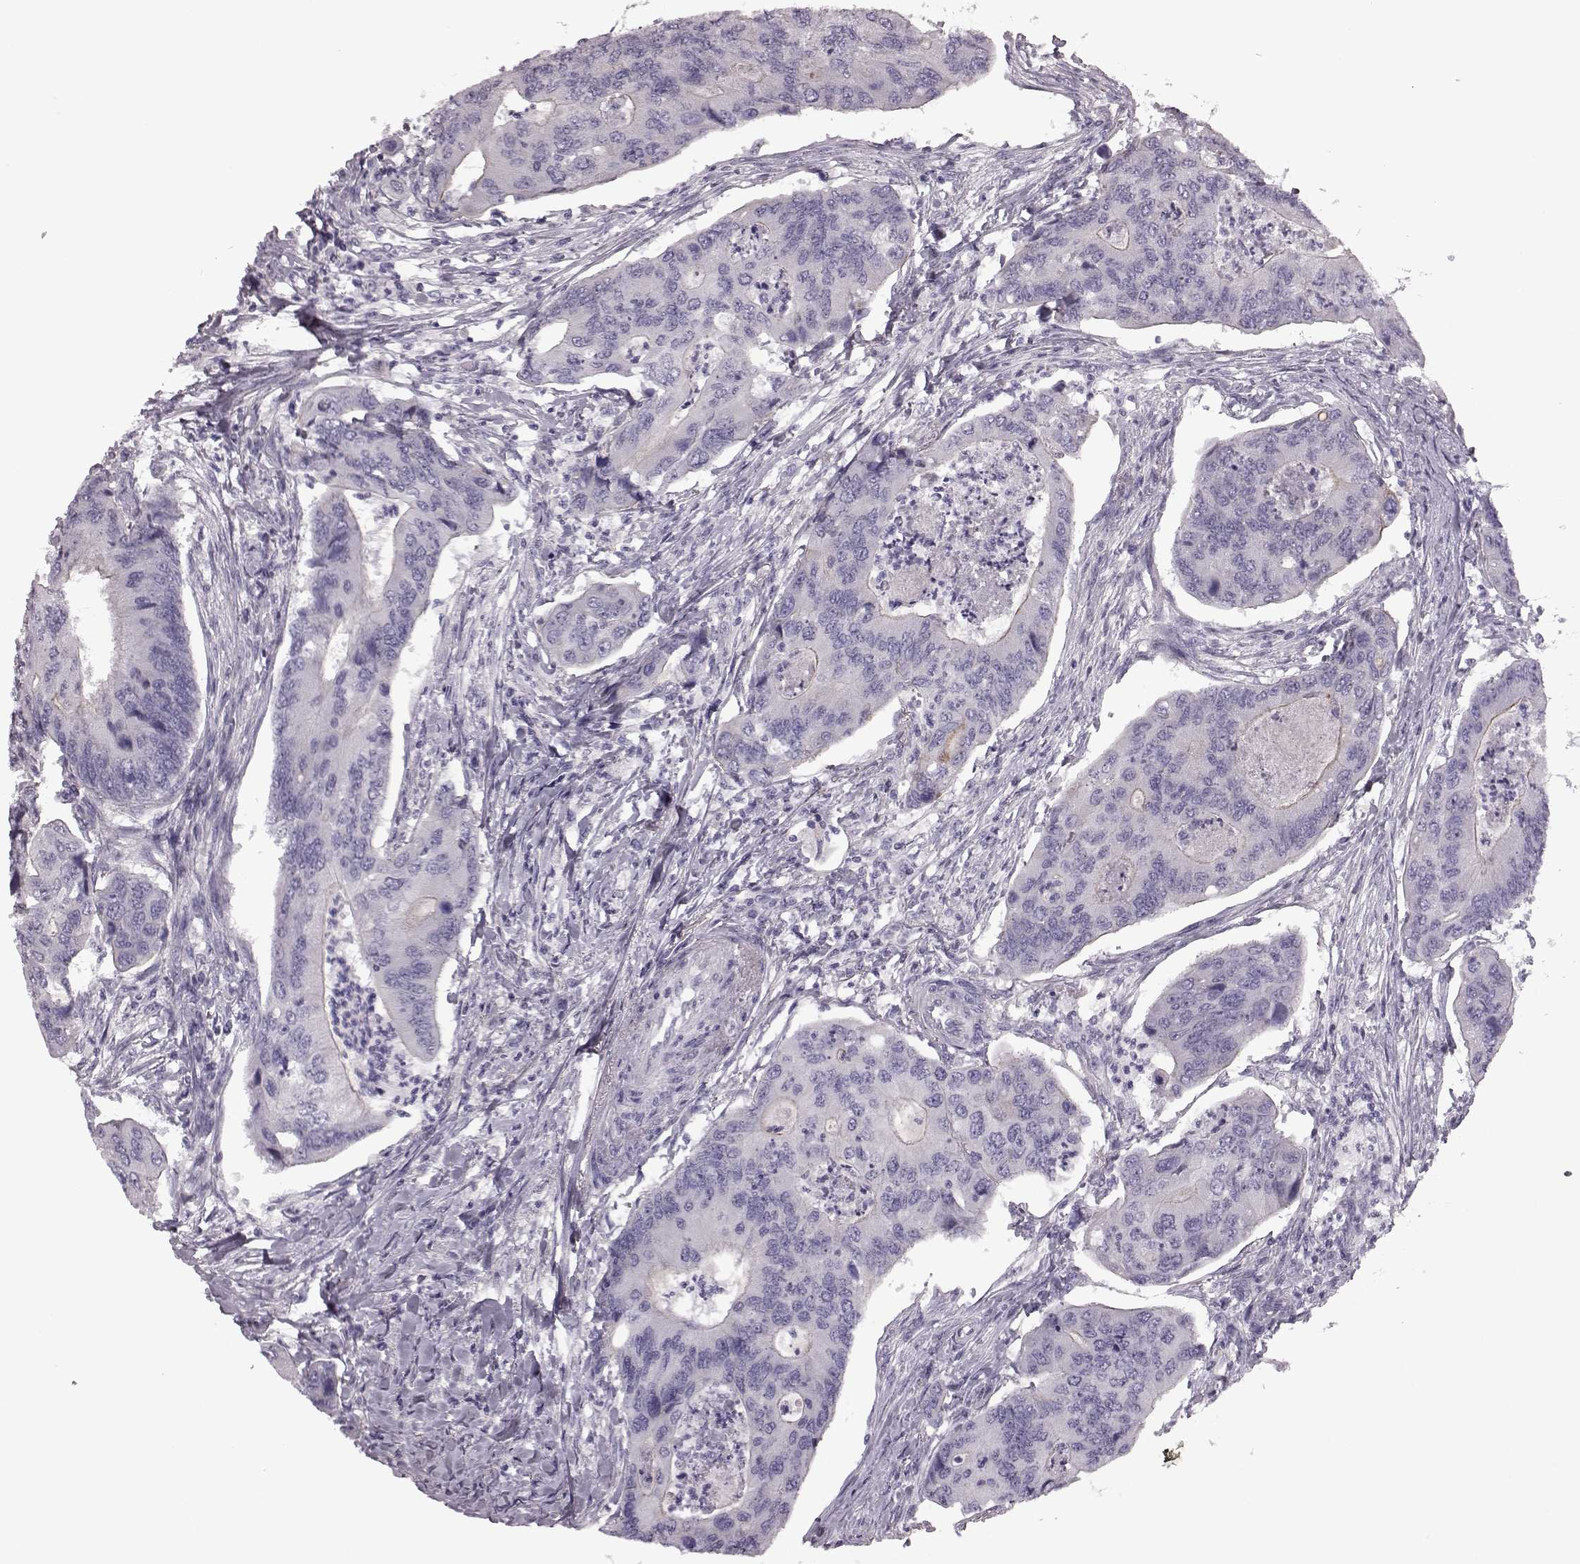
{"staining": {"intensity": "negative", "quantity": "none", "location": "none"}, "tissue": "colorectal cancer", "cell_type": "Tumor cells", "image_type": "cancer", "snomed": [{"axis": "morphology", "description": "Adenocarcinoma, NOS"}, {"axis": "topography", "description": "Colon"}], "caption": "Tumor cells show no significant protein positivity in colorectal adenocarcinoma.", "gene": "SNTG1", "patient": {"sex": "female", "age": 67}}